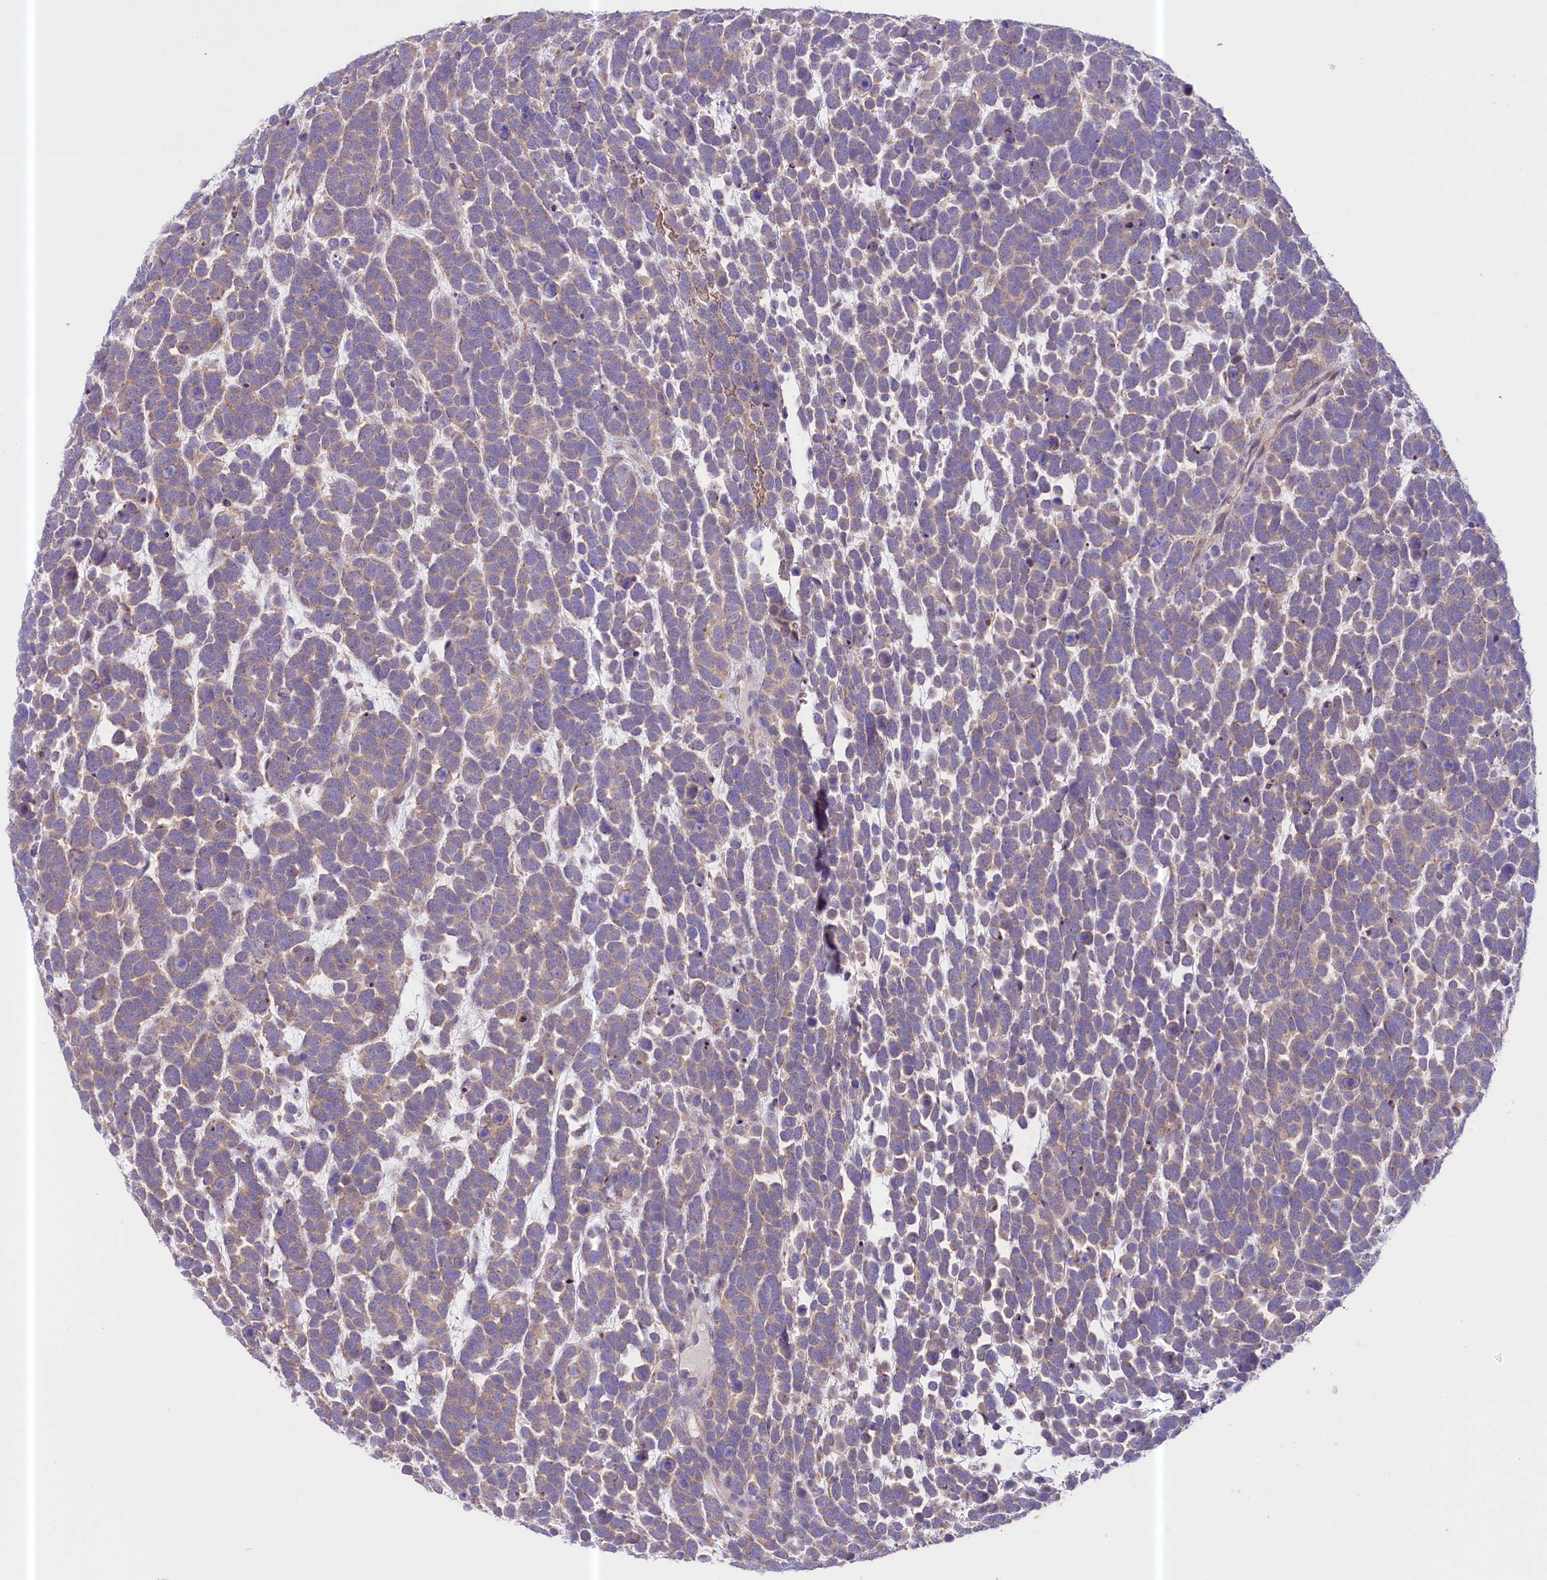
{"staining": {"intensity": "moderate", "quantity": ">75%", "location": "cytoplasmic/membranous"}, "tissue": "urothelial cancer", "cell_type": "Tumor cells", "image_type": "cancer", "snomed": [{"axis": "morphology", "description": "Urothelial carcinoma, High grade"}, {"axis": "topography", "description": "Urinary bladder"}], "caption": "Human urothelial cancer stained with a brown dye shows moderate cytoplasmic/membranous positive expression in approximately >75% of tumor cells.", "gene": "CEP295", "patient": {"sex": "female", "age": 82}}